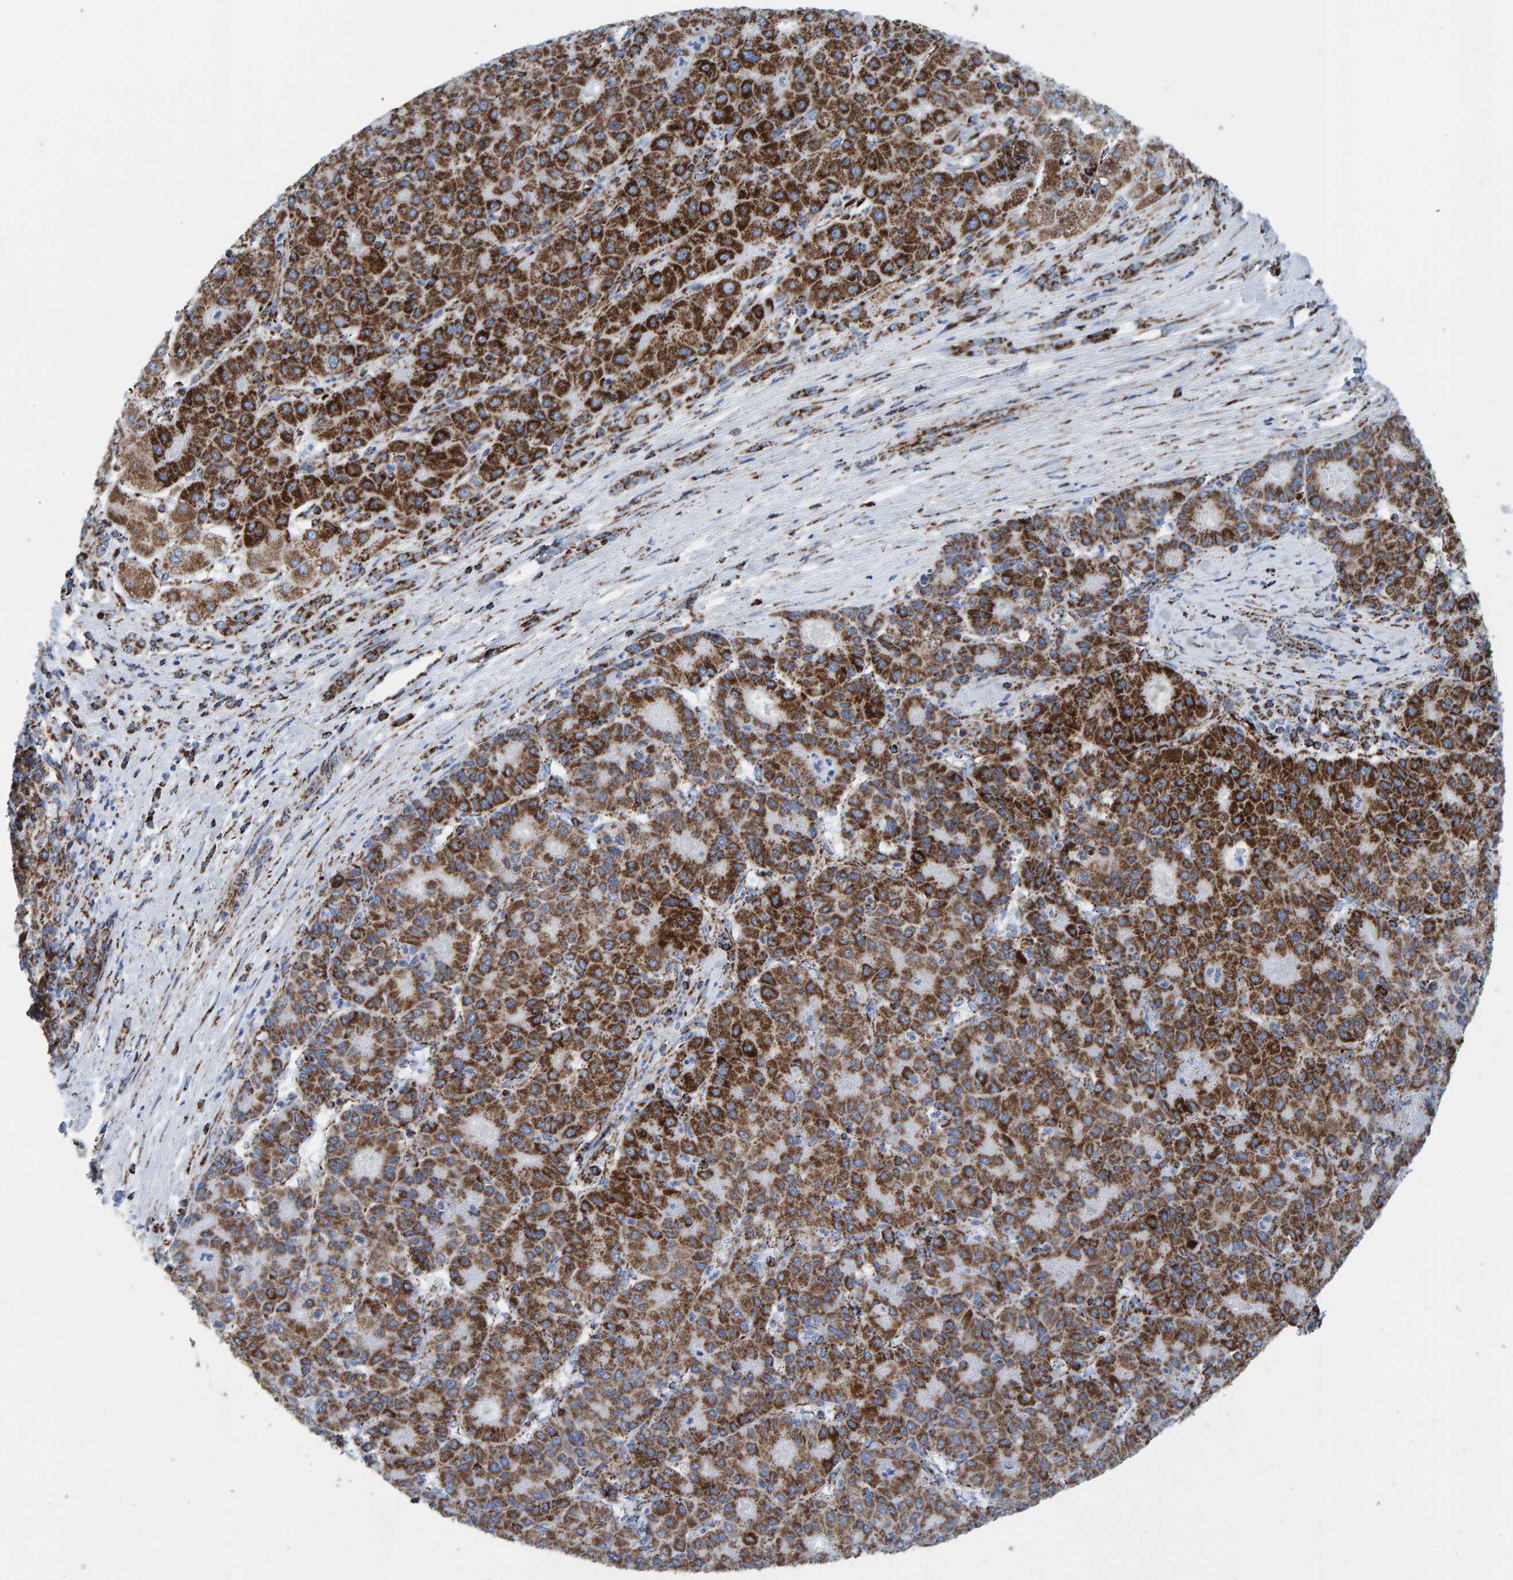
{"staining": {"intensity": "strong", "quantity": ">75%", "location": "cytoplasmic/membranous"}, "tissue": "liver cancer", "cell_type": "Tumor cells", "image_type": "cancer", "snomed": [{"axis": "morphology", "description": "Carcinoma, Hepatocellular, NOS"}, {"axis": "topography", "description": "Liver"}], "caption": "Liver cancer stained with a protein marker shows strong staining in tumor cells.", "gene": "ENSG00000262660", "patient": {"sex": "male", "age": 65}}